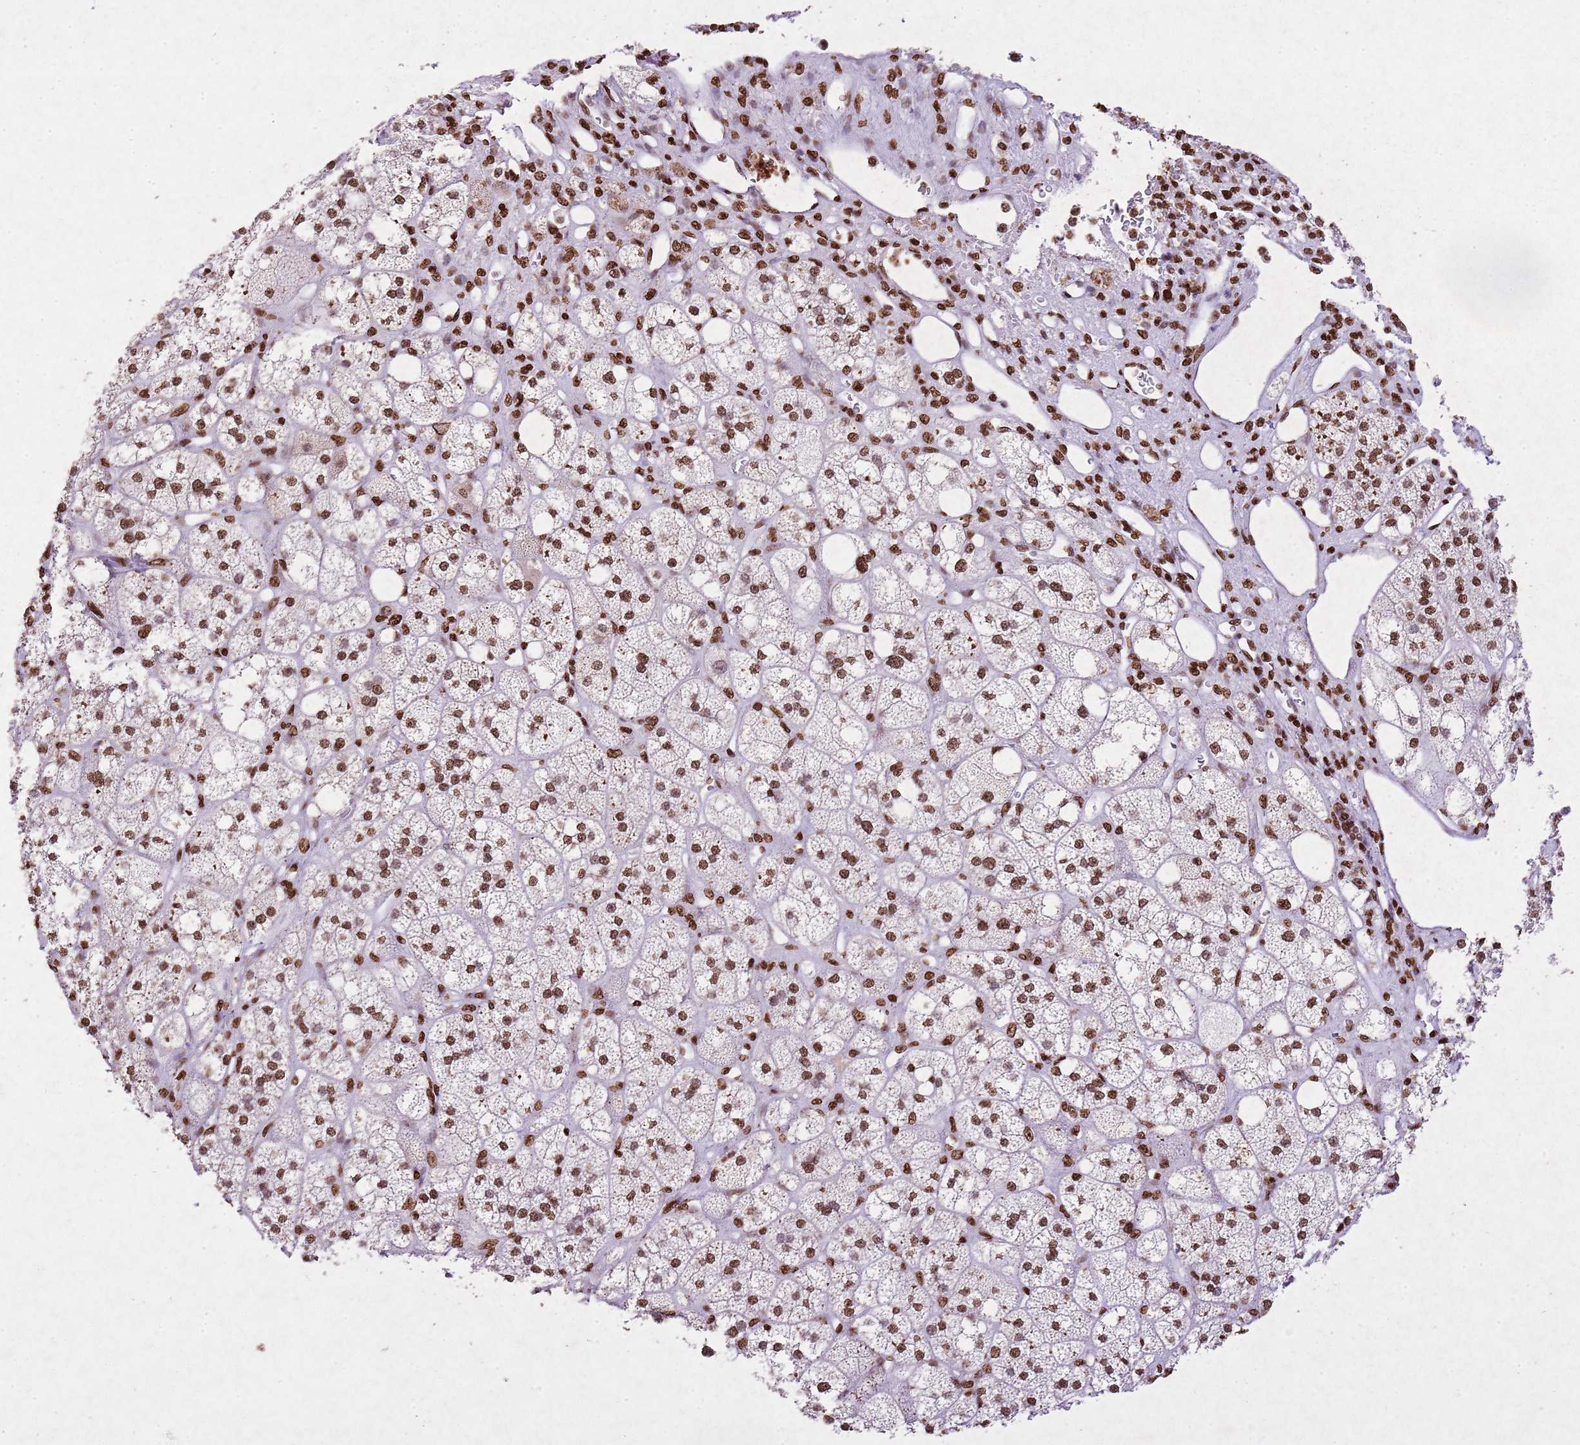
{"staining": {"intensity": "strong", "quantity": ">75%", "location": "nuclear"}, "tissue": "adrenal gland", "cell_type": "Glandular cells", "image_type": "normal", "snomed": [{"axis": "morphology", "description": "Normal tissue, NOS"}, {"axis": "topography", "description": "Adrenal gland"}], "caption": "Glandular cells display high levels of strong nuclear staining in about >75% of cells in unremarkable adrenal gland.", "gene": "BMAL1", "patient": {"sex": "male", "age": 61}}